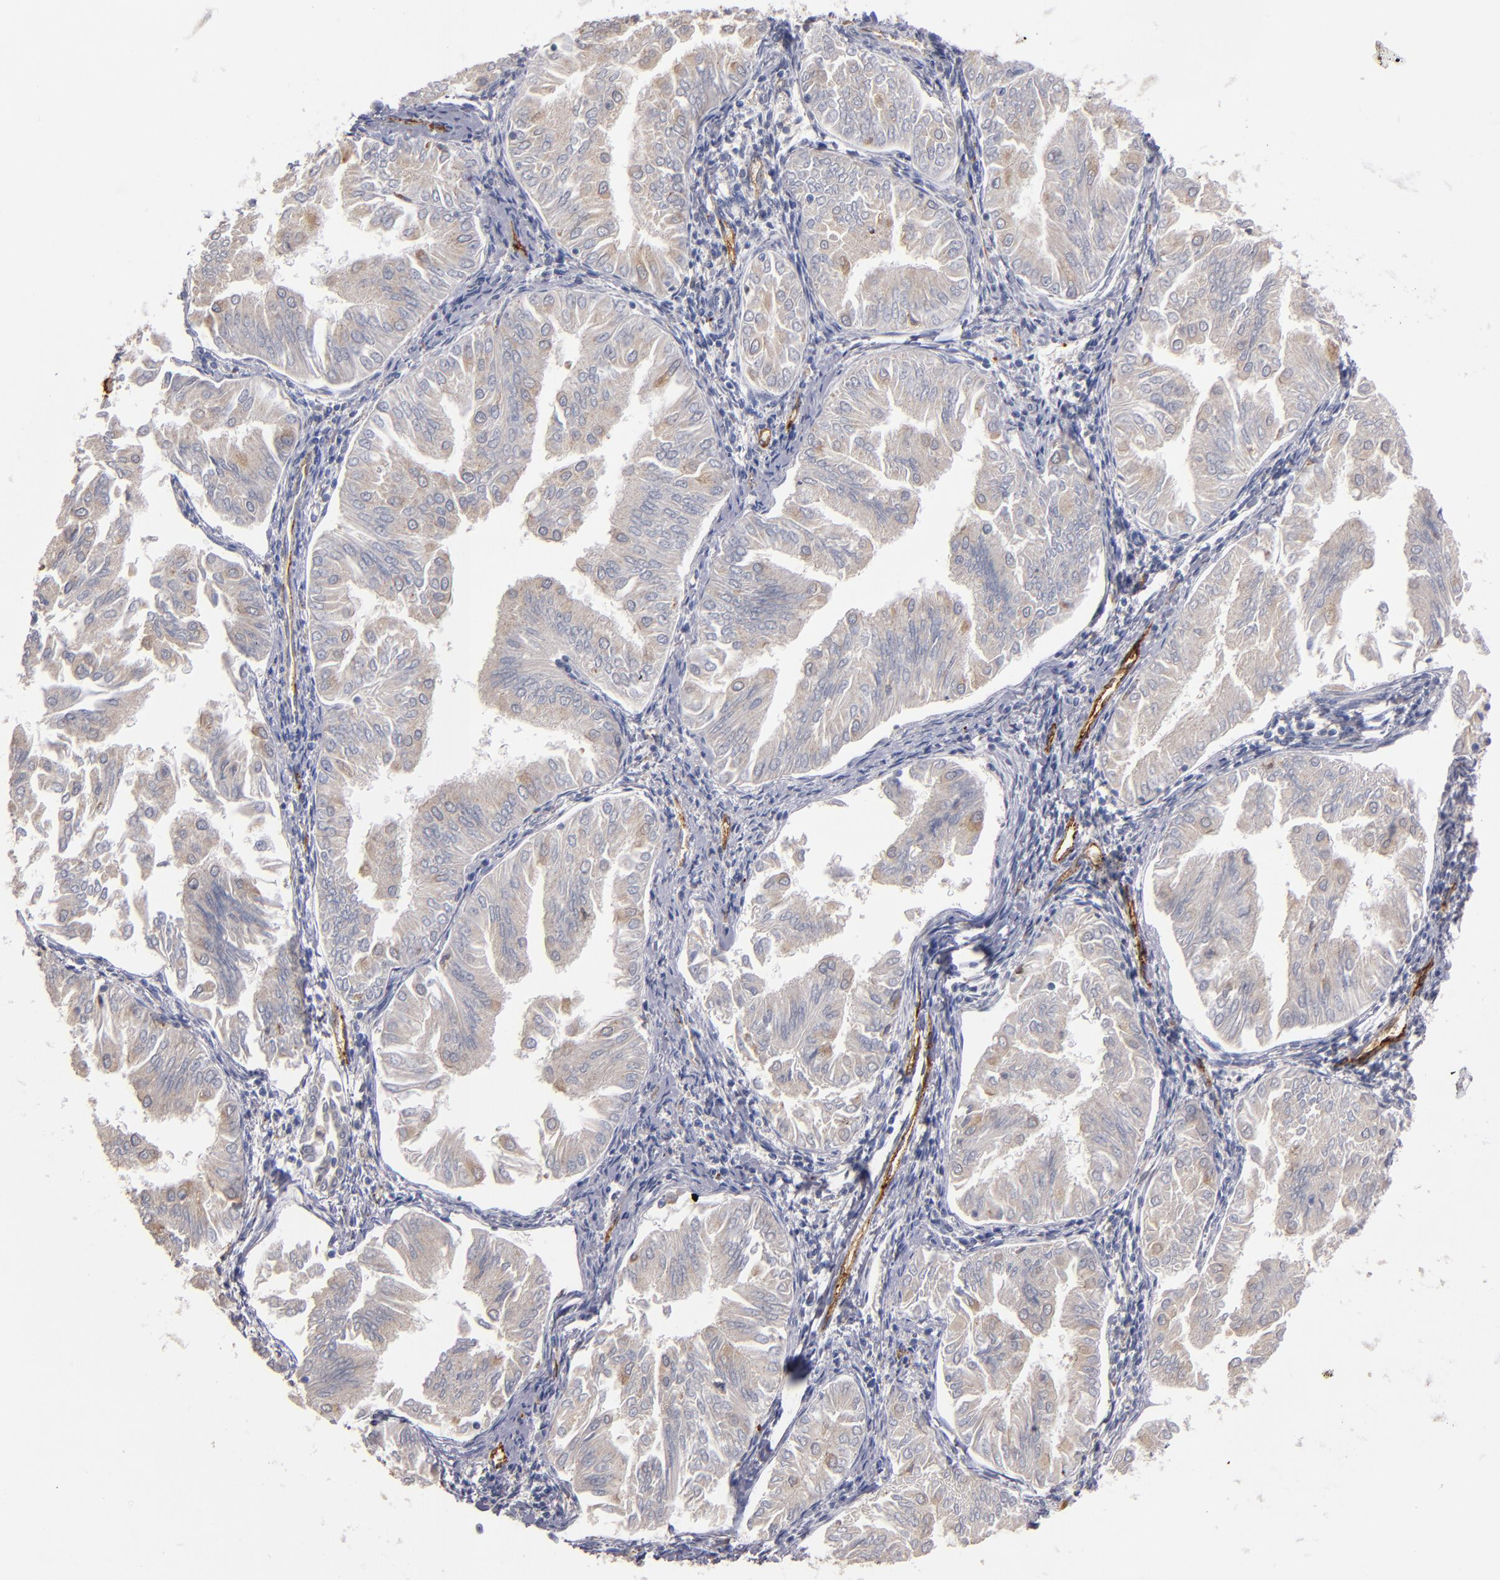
{"staining": {"intensity": "weak", "quantity": "<25%", "location": "cytoplasmic/membranous"}, "tissue": "endometrial cancer", "cell_type": "Tumor cells", "image_type": "cancer", "snomed": [{"axis": "morphology", "description": "Adenocarcinoma, NOS"}, {"axis": "topography", "description": "Endometrium"}], "caption": "DAB immunohistochemical staining of endometrial cancer (adenocarcinoma) displays no significant positivity in tumor cells.", "gene": "SELP", "patient": {"sex": "female", "age": 53}}